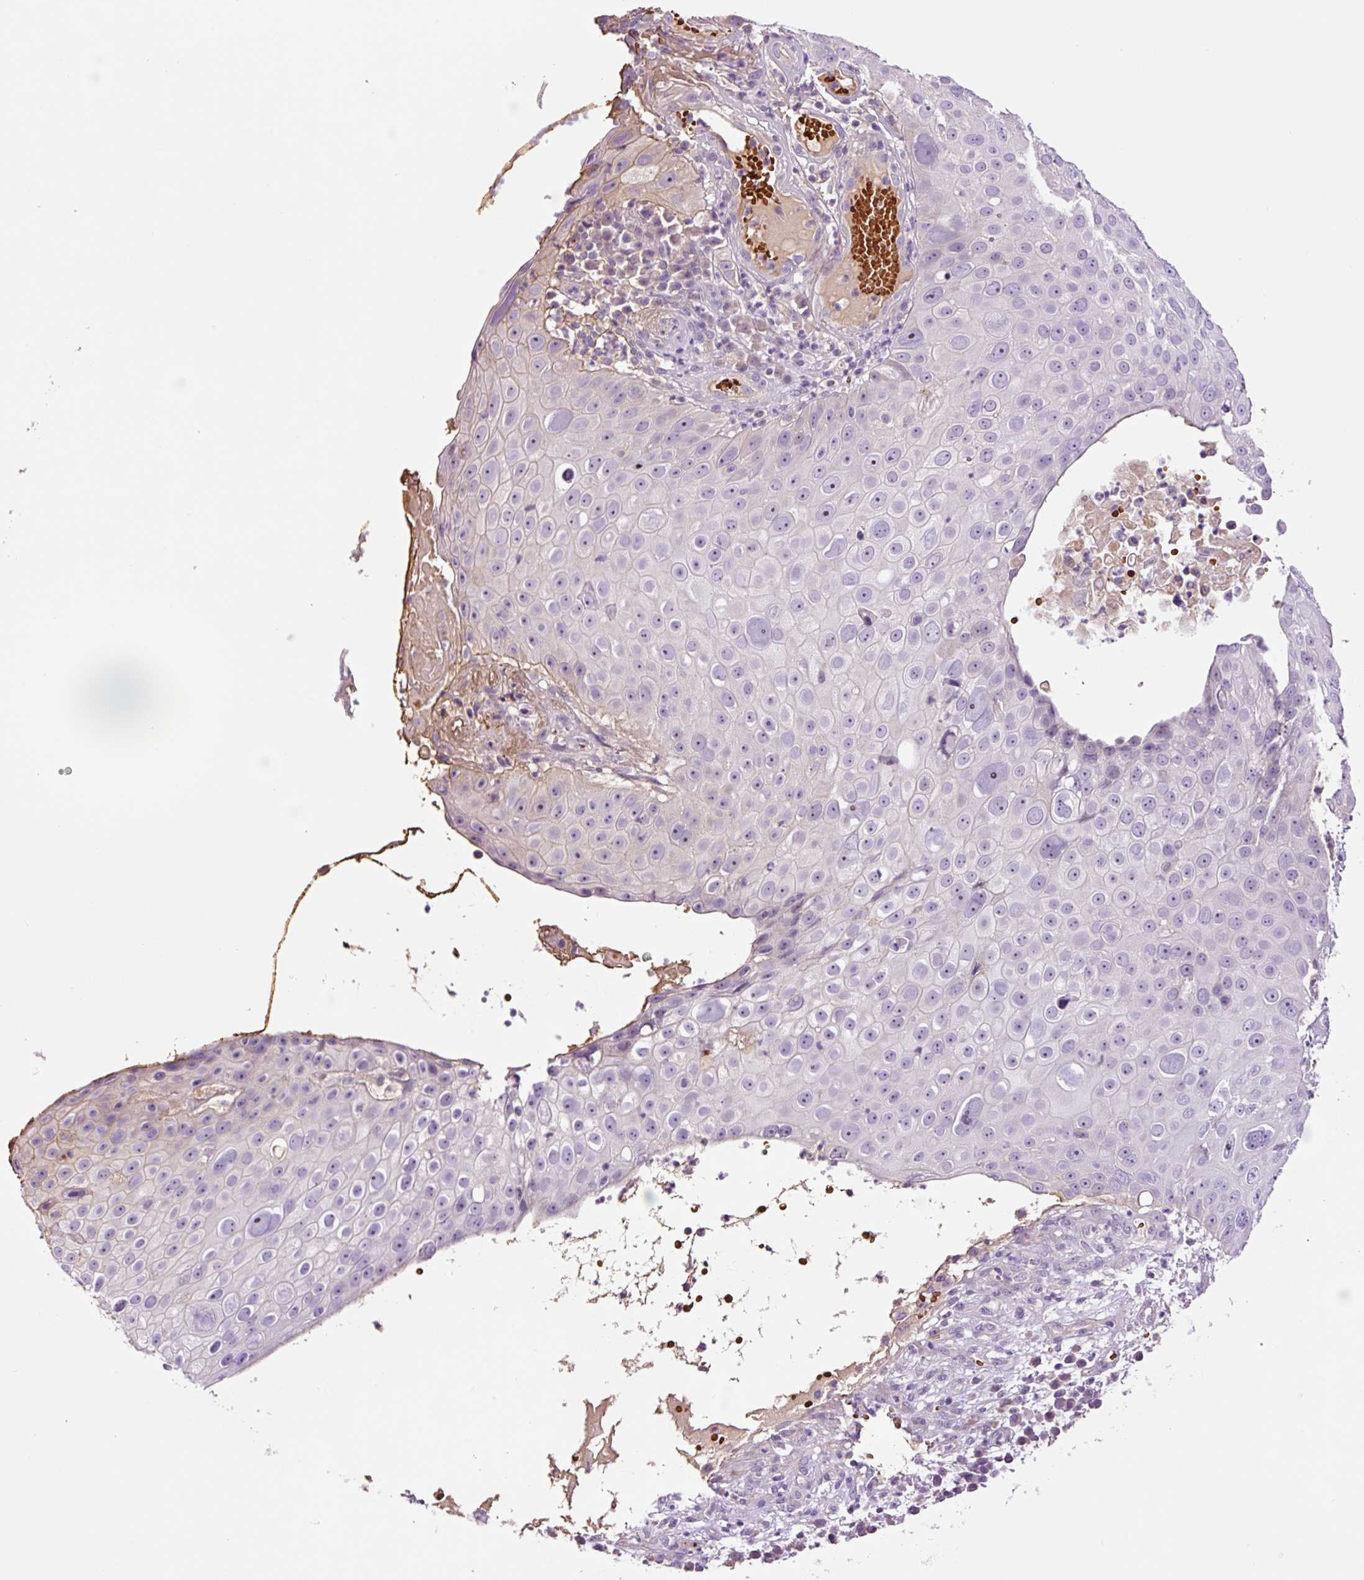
{"staining": {"intensity": "negative", "quantity": "none", "location": "none"}, "tissue": "skin cancer", "cell_type": "Tumor cells", "image_type": "cancer", "snomed": [{"axis": "morphology", "description": "Squamous cell carcinoma, NOS"}, {"axis": "topography", "description": "Skin"}], "caption": "A photomicrograph of skin squamous cell carcinoma stained for a protein shows no brown staining in tumor cells. (Brightfield microscopy of DAB (3,3'-diaminobenzidine) immunohistochemistry (IHC) at high magnification).", "gene": "TMEM235", "patient": {"sex": "male", "age": 71}}